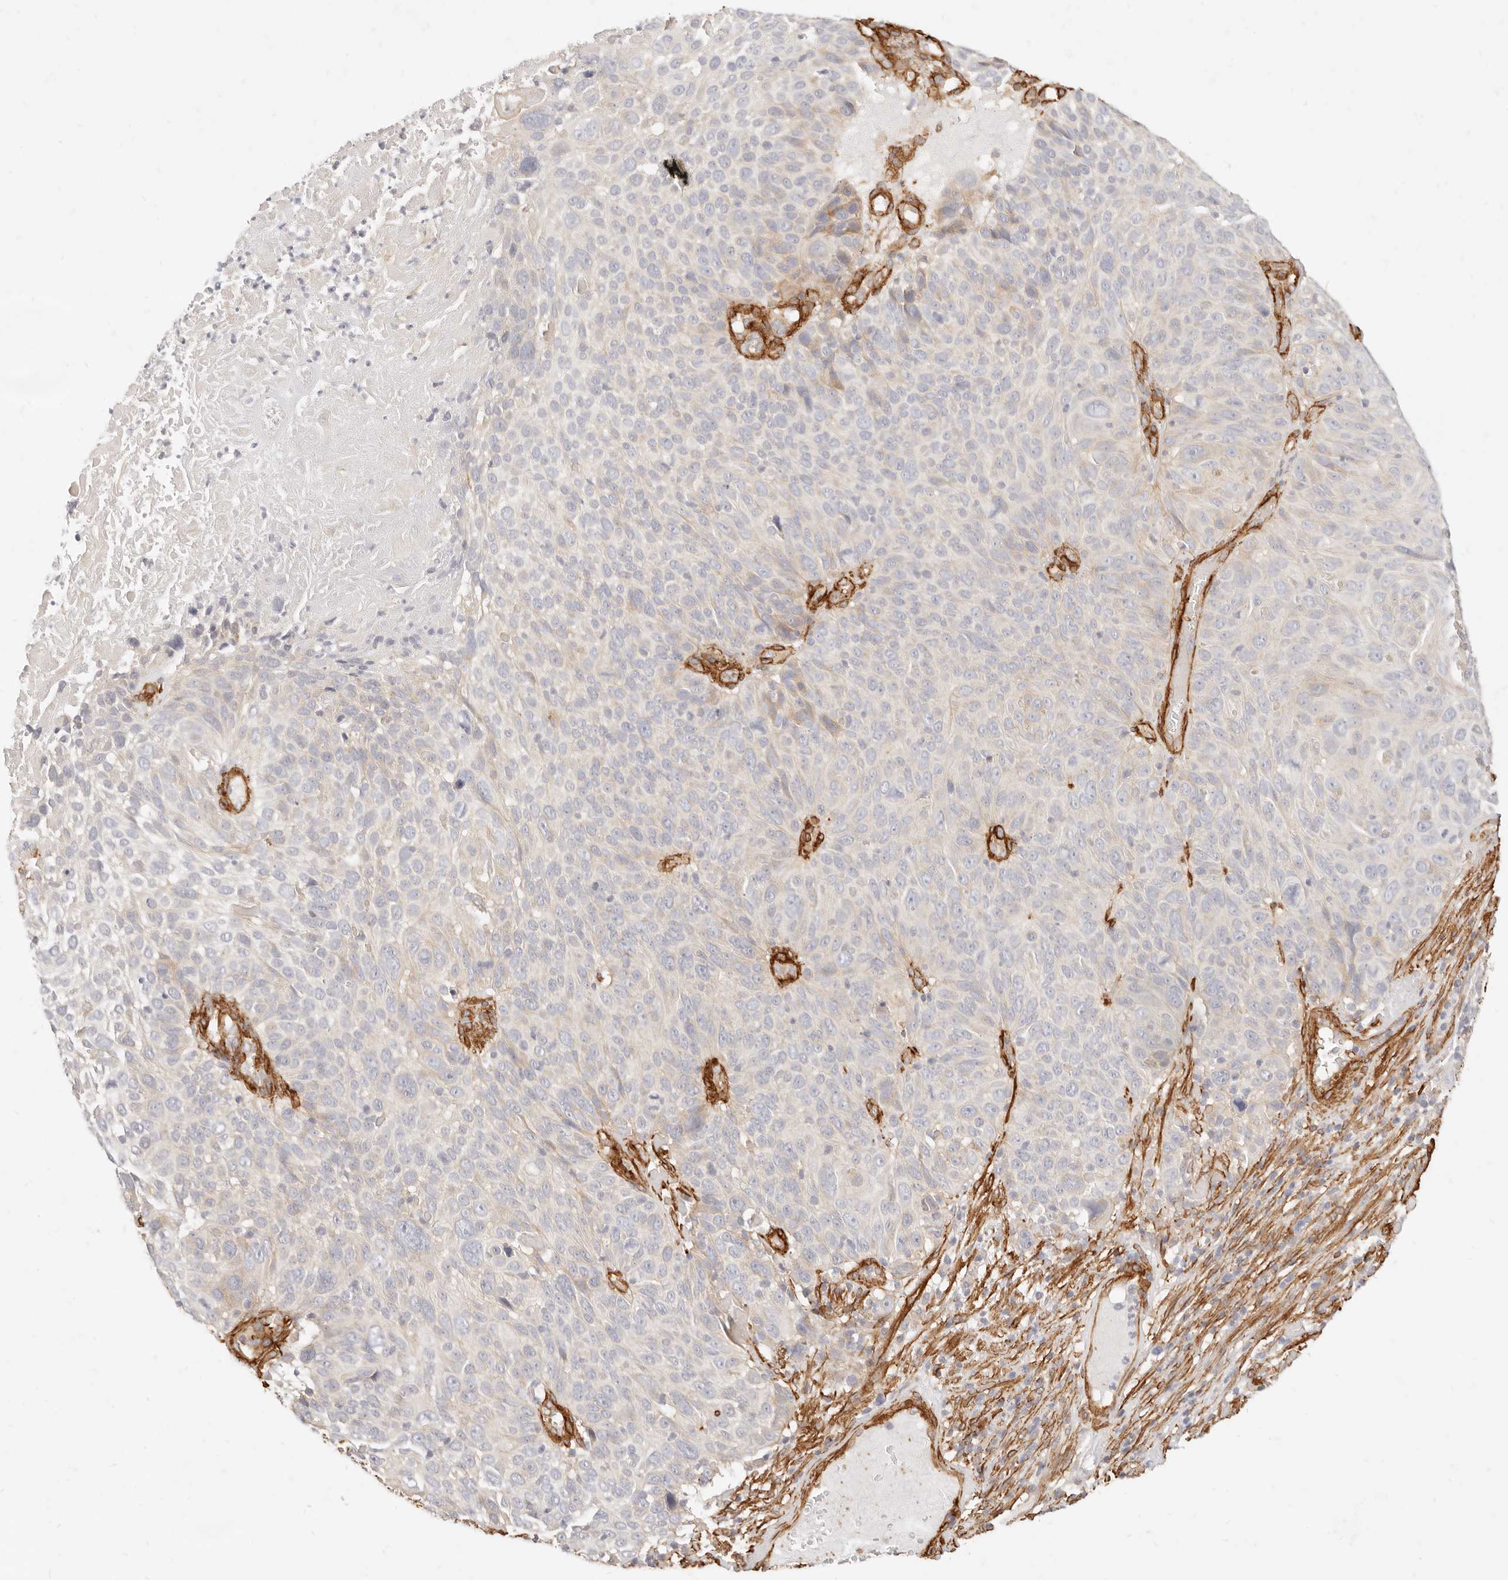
{"staining": {"intensity": "weak", "quantity": "<25%", "location": "cytoplasmic/membranous"}, "tissue": "cervical cancer", "cell_type": "Tumor cells", "image_type": "cancer", "snomed": [{"axis": "morphology", "description": "Squamous cell carcinoma, NOS"}, {"axis": "topography", "description": "Cervix"}], "caption": "Cervical cancer (squamous cell carcinoma) stained for a protein using immunohistochemistry (IHC) shows no positivity tumor cells.", "gene": "TMTC2", "patient": {"sex": "female", "age": 74}}